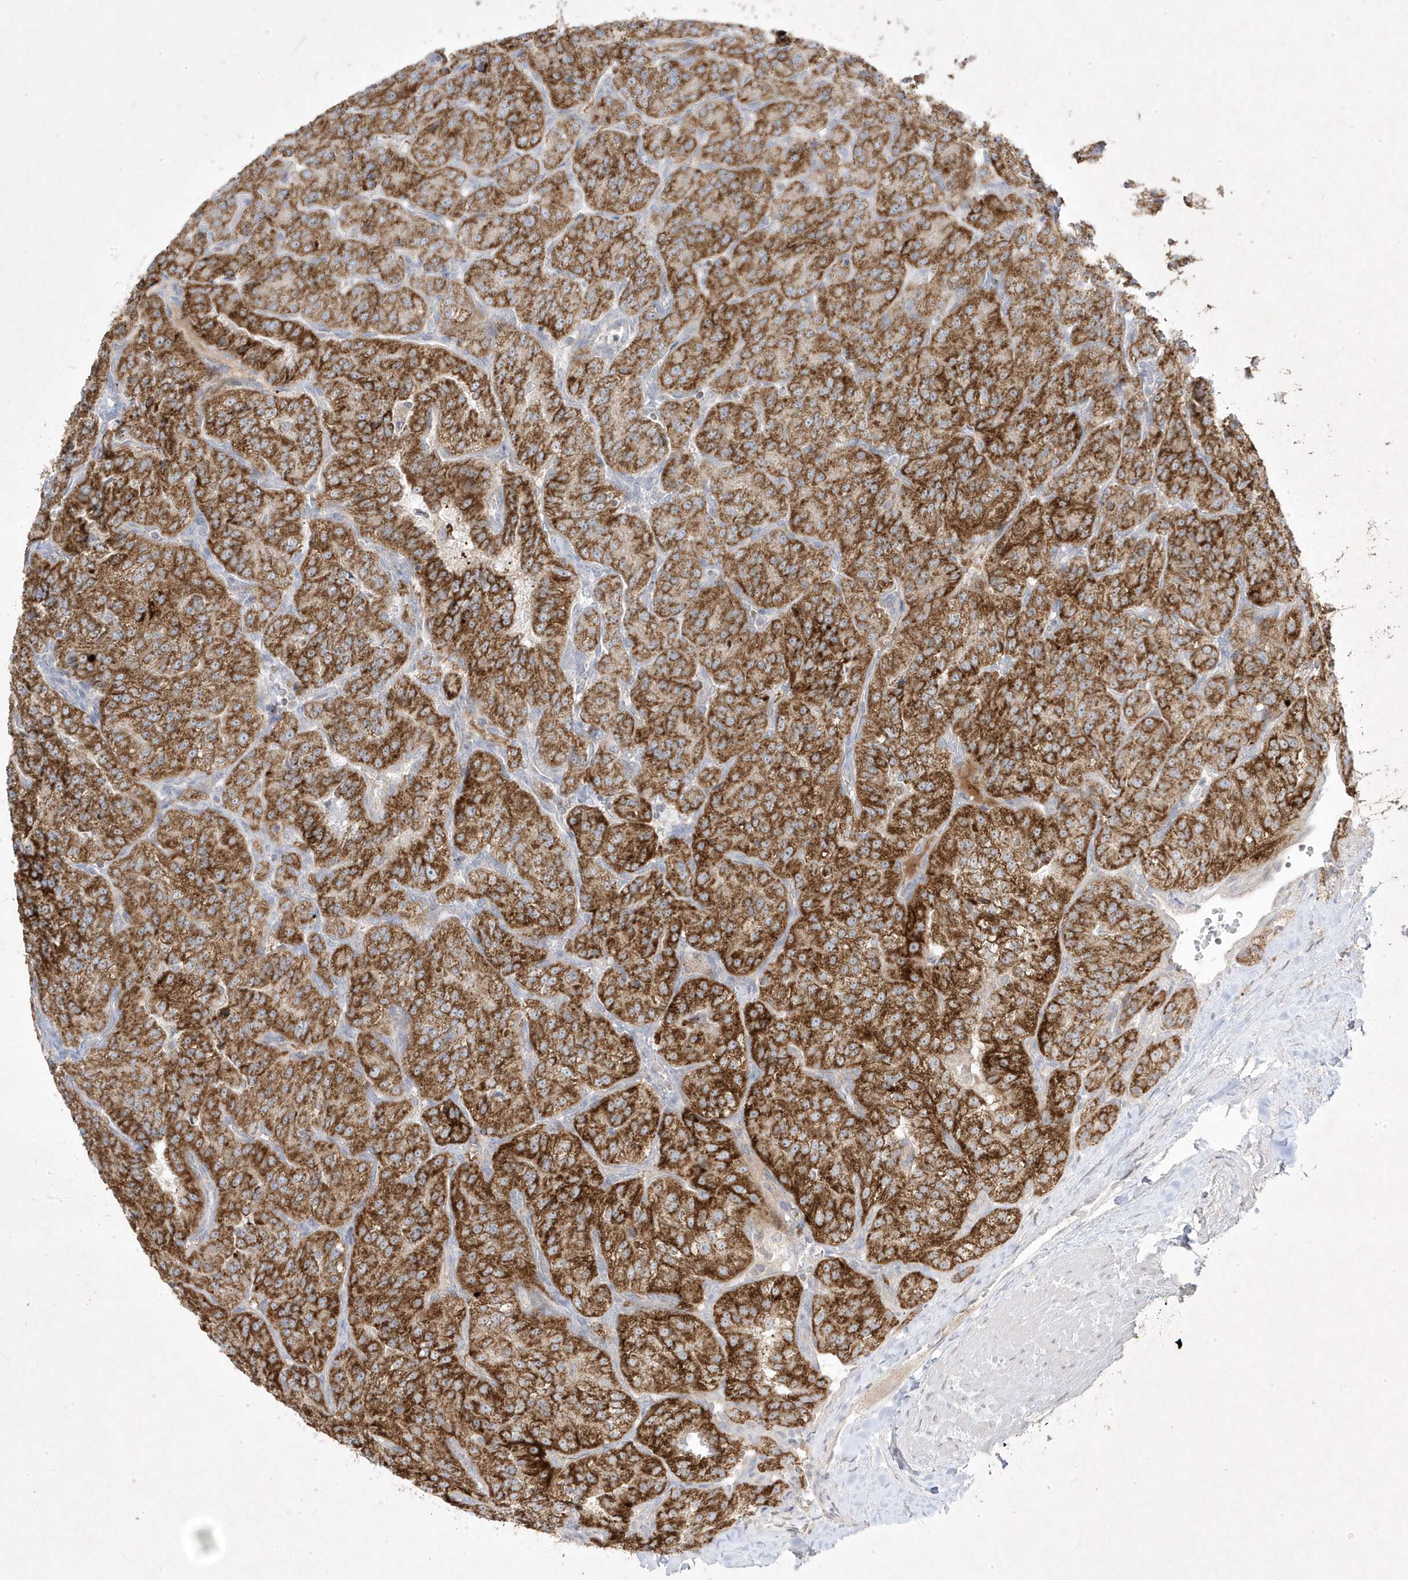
{"staining": {"intensity": "strong", "quantity": ">75%", "location": "cytoplasmic/membranous"}, "tissue": "renal cancer", "cell_type": "Tumor cells", "image_type": "cancer", "snomed": [{"axis": "morphology", "description": "Adenocarcinoma, NOS"}, {"axis": "topography", "description": "Kidney"}], "caption": "Protein analysis of renal cancer tissue displays strong cytoplasmic/membranous staining in about >75% of tumor cells. Ihc stains the protein in brown and the nuclei are stained blue.", "gene": "ADAMTSL3", "patient": {"sex": "female", "age": 63}}